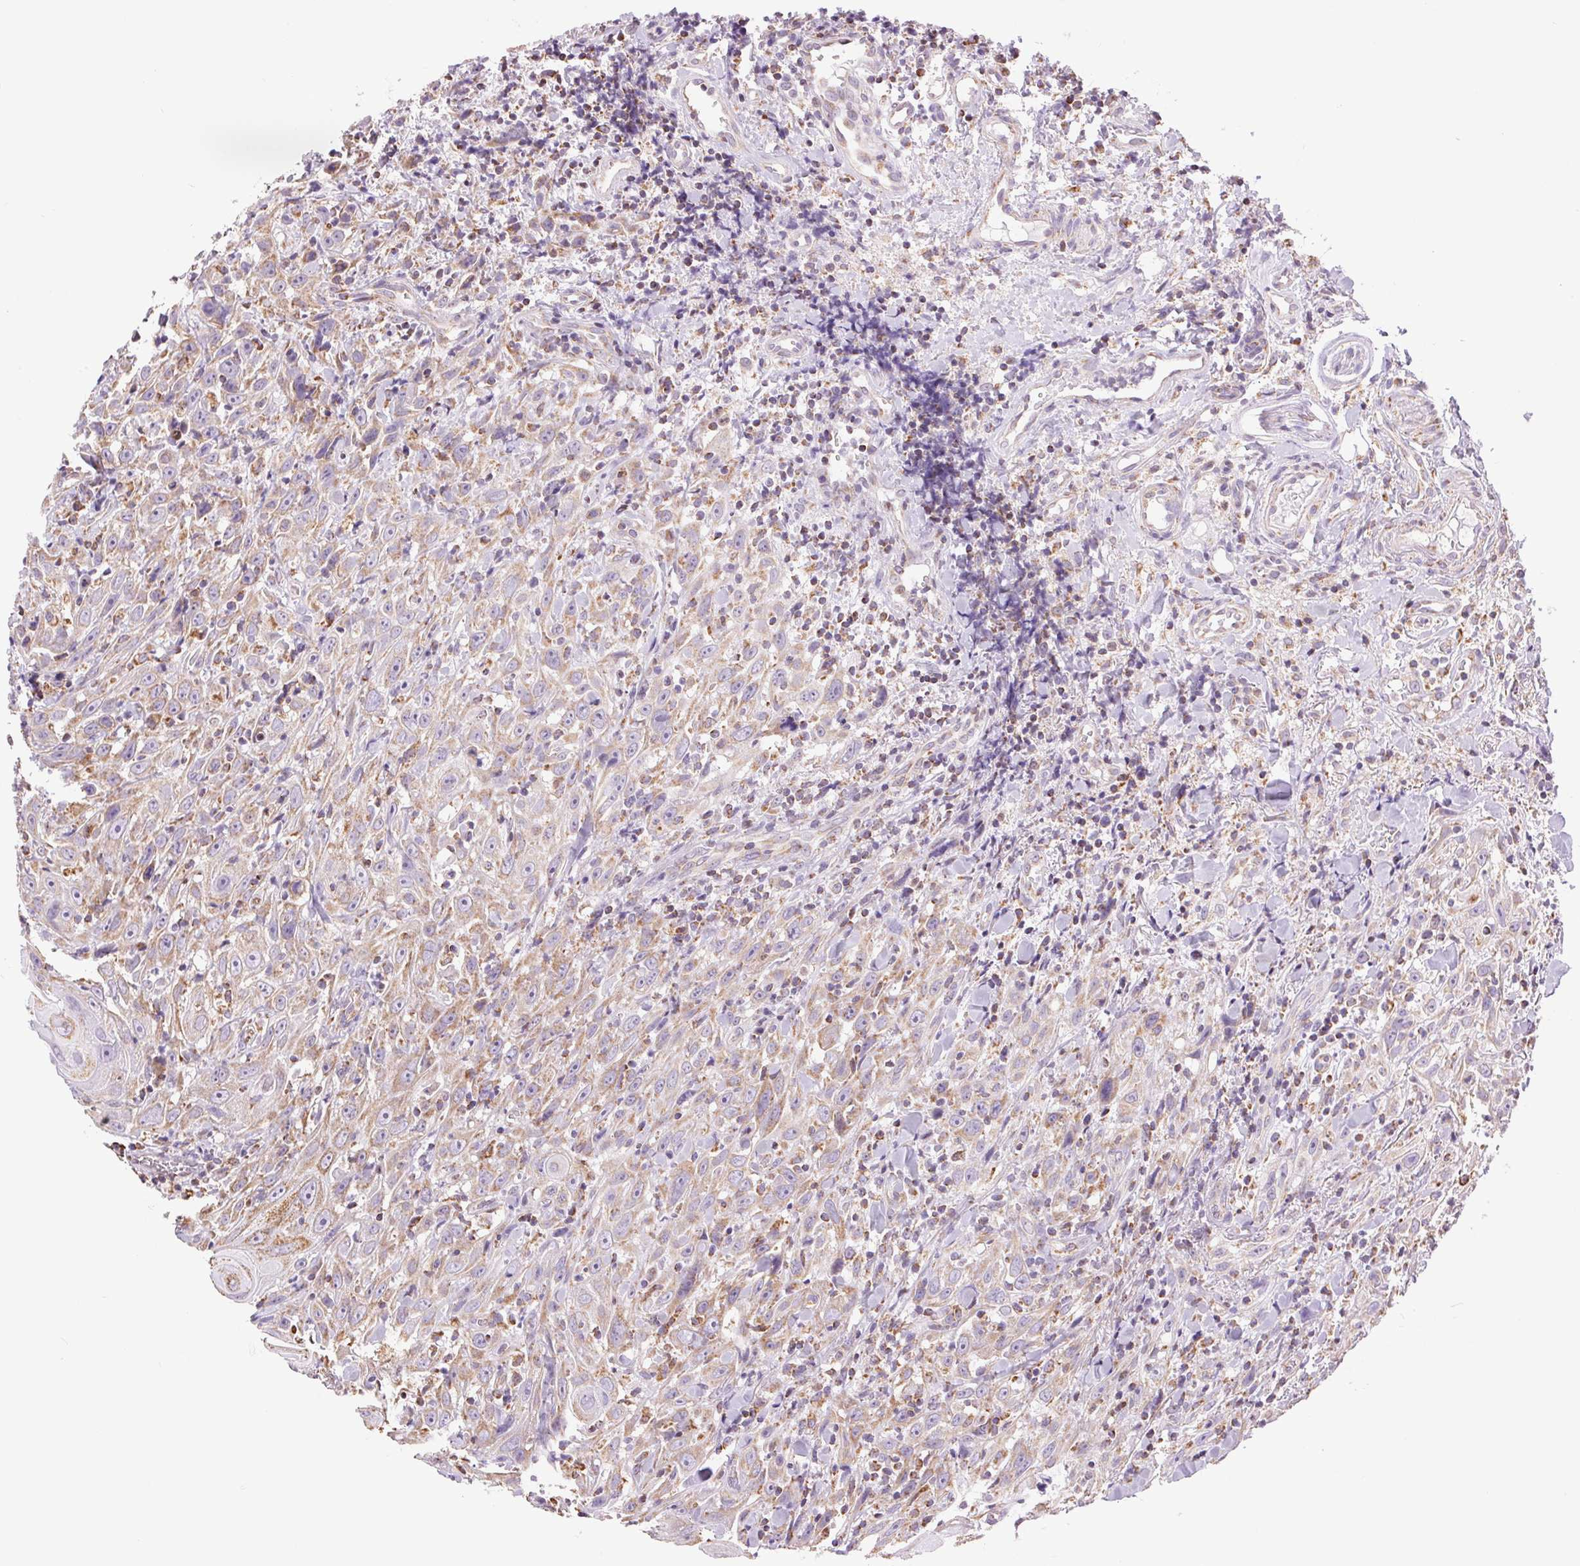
{"staining": {"intensity": "weak", "quantity": ">75%", "location": "cytoplasmic/membranous"}, "tissue": "head and neck cancer", "cell_type": "Tumor cells", "image_type": "cancer", "snomed": [{"axis": "morphology", "description": "Squamous cell carcinoma, NOS"}, {"axis": "topography", "description": "Head-Neck"}], "caption": "Human head and neck cancer (squamous cell carcinoma) stained for a protein (brown) reveals weak cytoplasmic/membranous positive staining in approximately >75% of tumor cells.", "gene": "ATP5PB", "patient": {"sex": "female", "age": 95}}